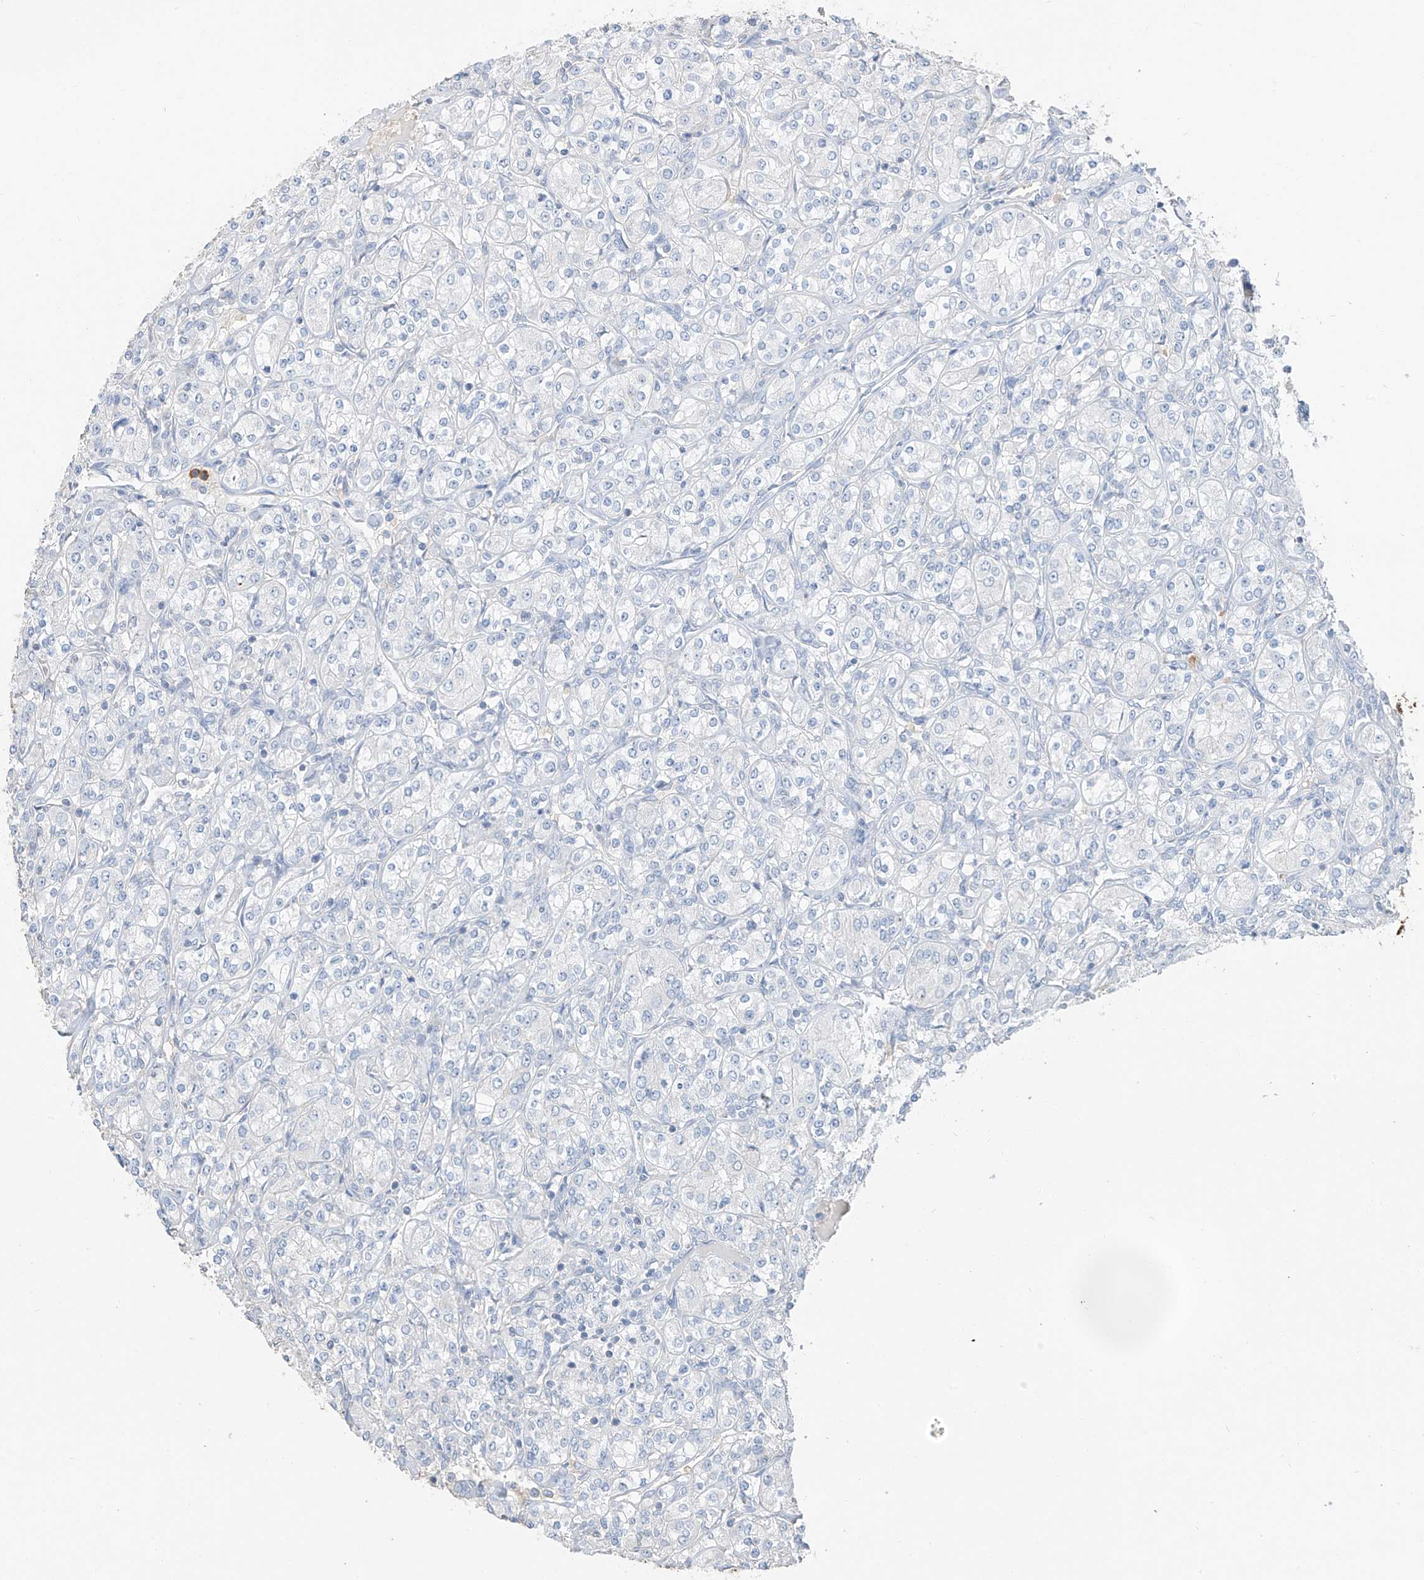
{"staining": {"intensity": "negative", "quantity": "none", "location": "none"}, "tissue": "renal cancer", "cell_type": "Tumor cells", "image_type": "cancer", "snomed": [{"axis": "morphology", "description": "Adenocarcinoma, NOS"}, {"axis": "topography", "description": "Kidney"}], "caption": "Histopathology image shows no significant protein staining in tumor cells of renal cancer (adenocarcinoma). Brightfield microscopy of IHC stained with DAB (3,3'-diaminobenzidine) (brown) and hematoxylin (blue), captured at high magnification.", "gene": "PAFAH1B3", "patient": {"sex": "male", "age": 77}}